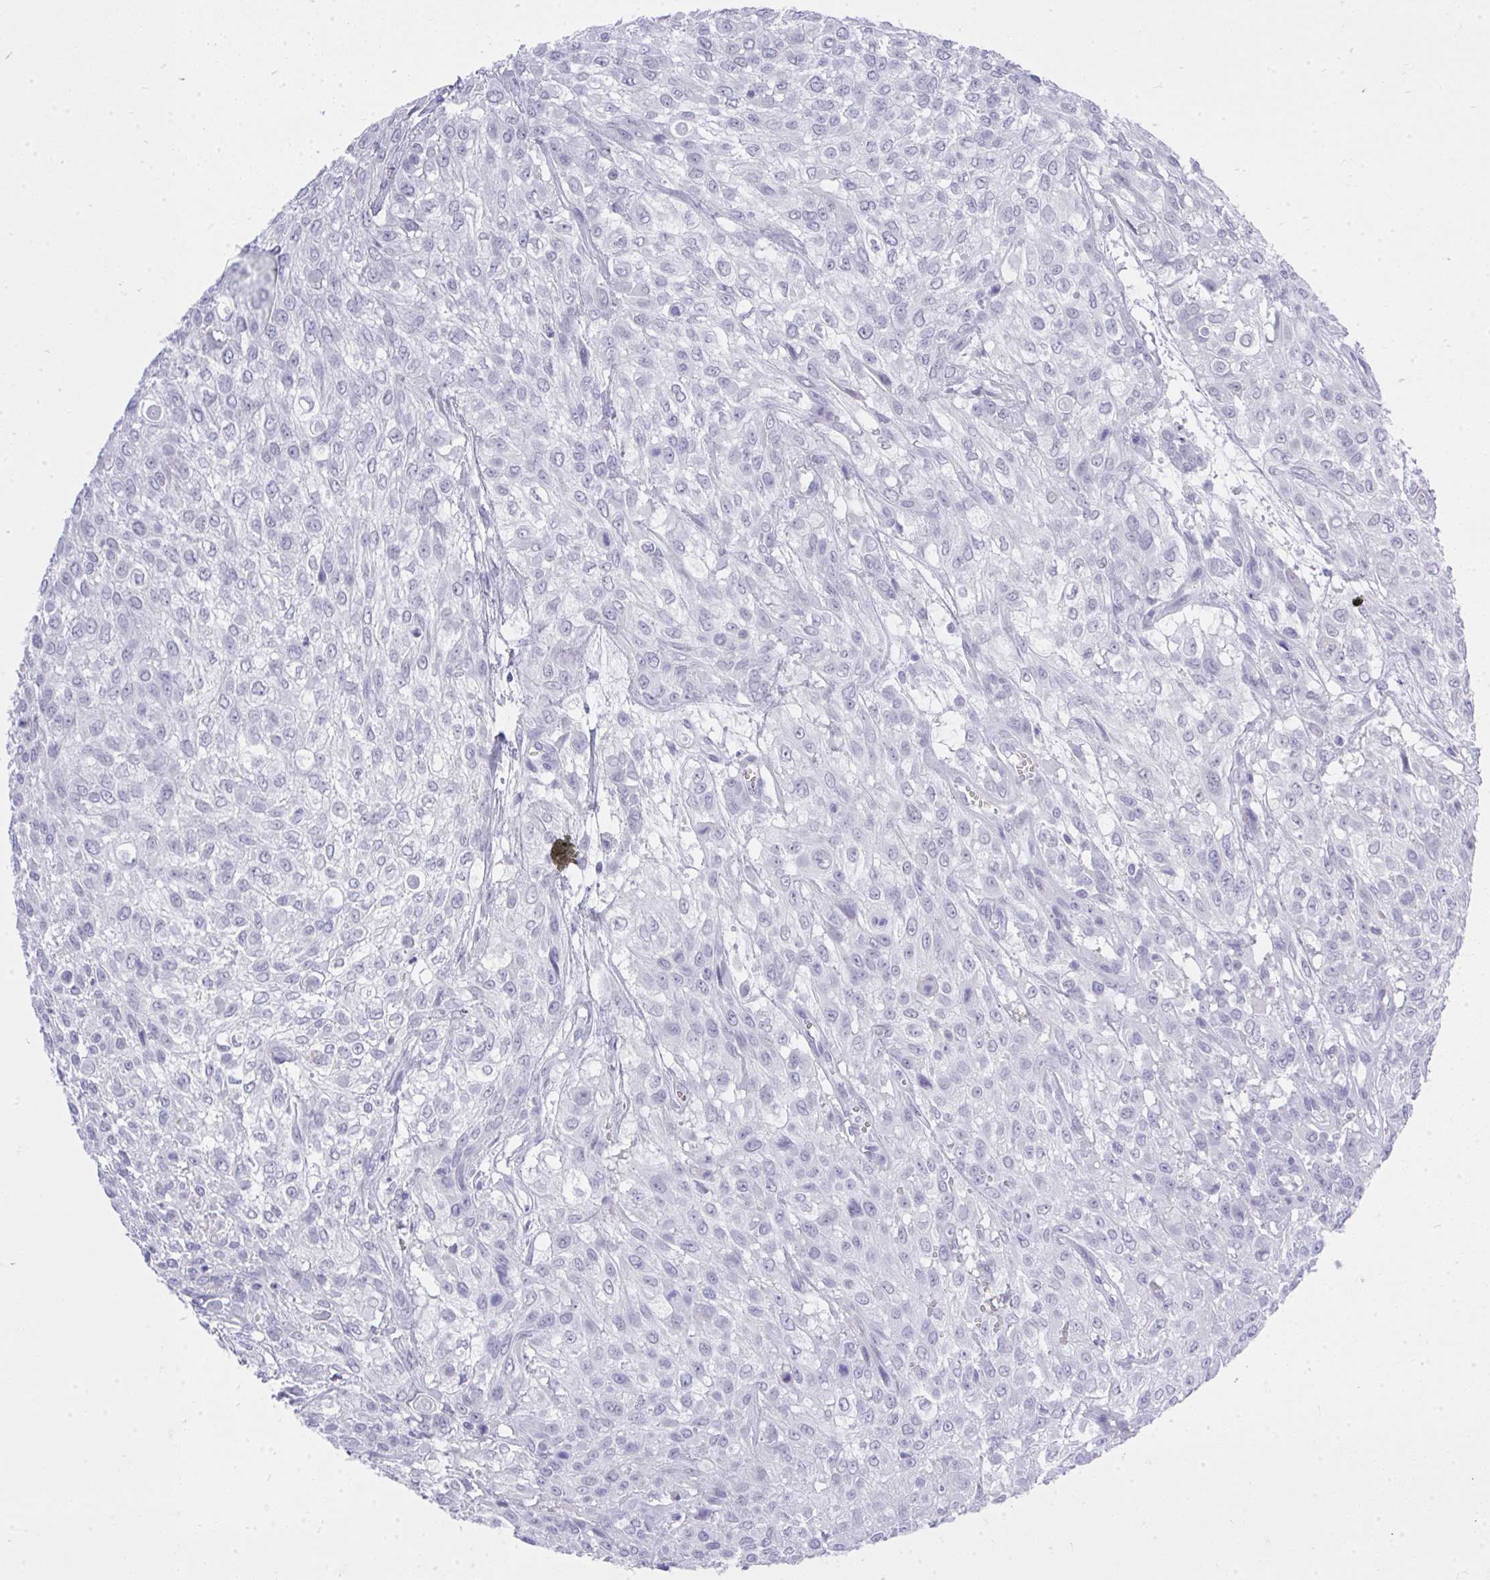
{"staining": {"intensity": "negative", "quantity": "none", "location": "none"}, "tissue": "urothelial cancer", "cell_type": "Tumor cells", "image_type": "cancer", "snomed": [{"axis": "morphology", "description": "Urothelial carcinoma, High grade"}, {"axis": "topography", "description": "Urinary bladder"}], "caption": "A high-resolution image shows immunohistochemistry (IHC) staining of urothelial cancer, which demonstrates no significant positivity in tumor cells.", "gene": "MS4A12", "patient": {"sex": "male", "age": 57}}